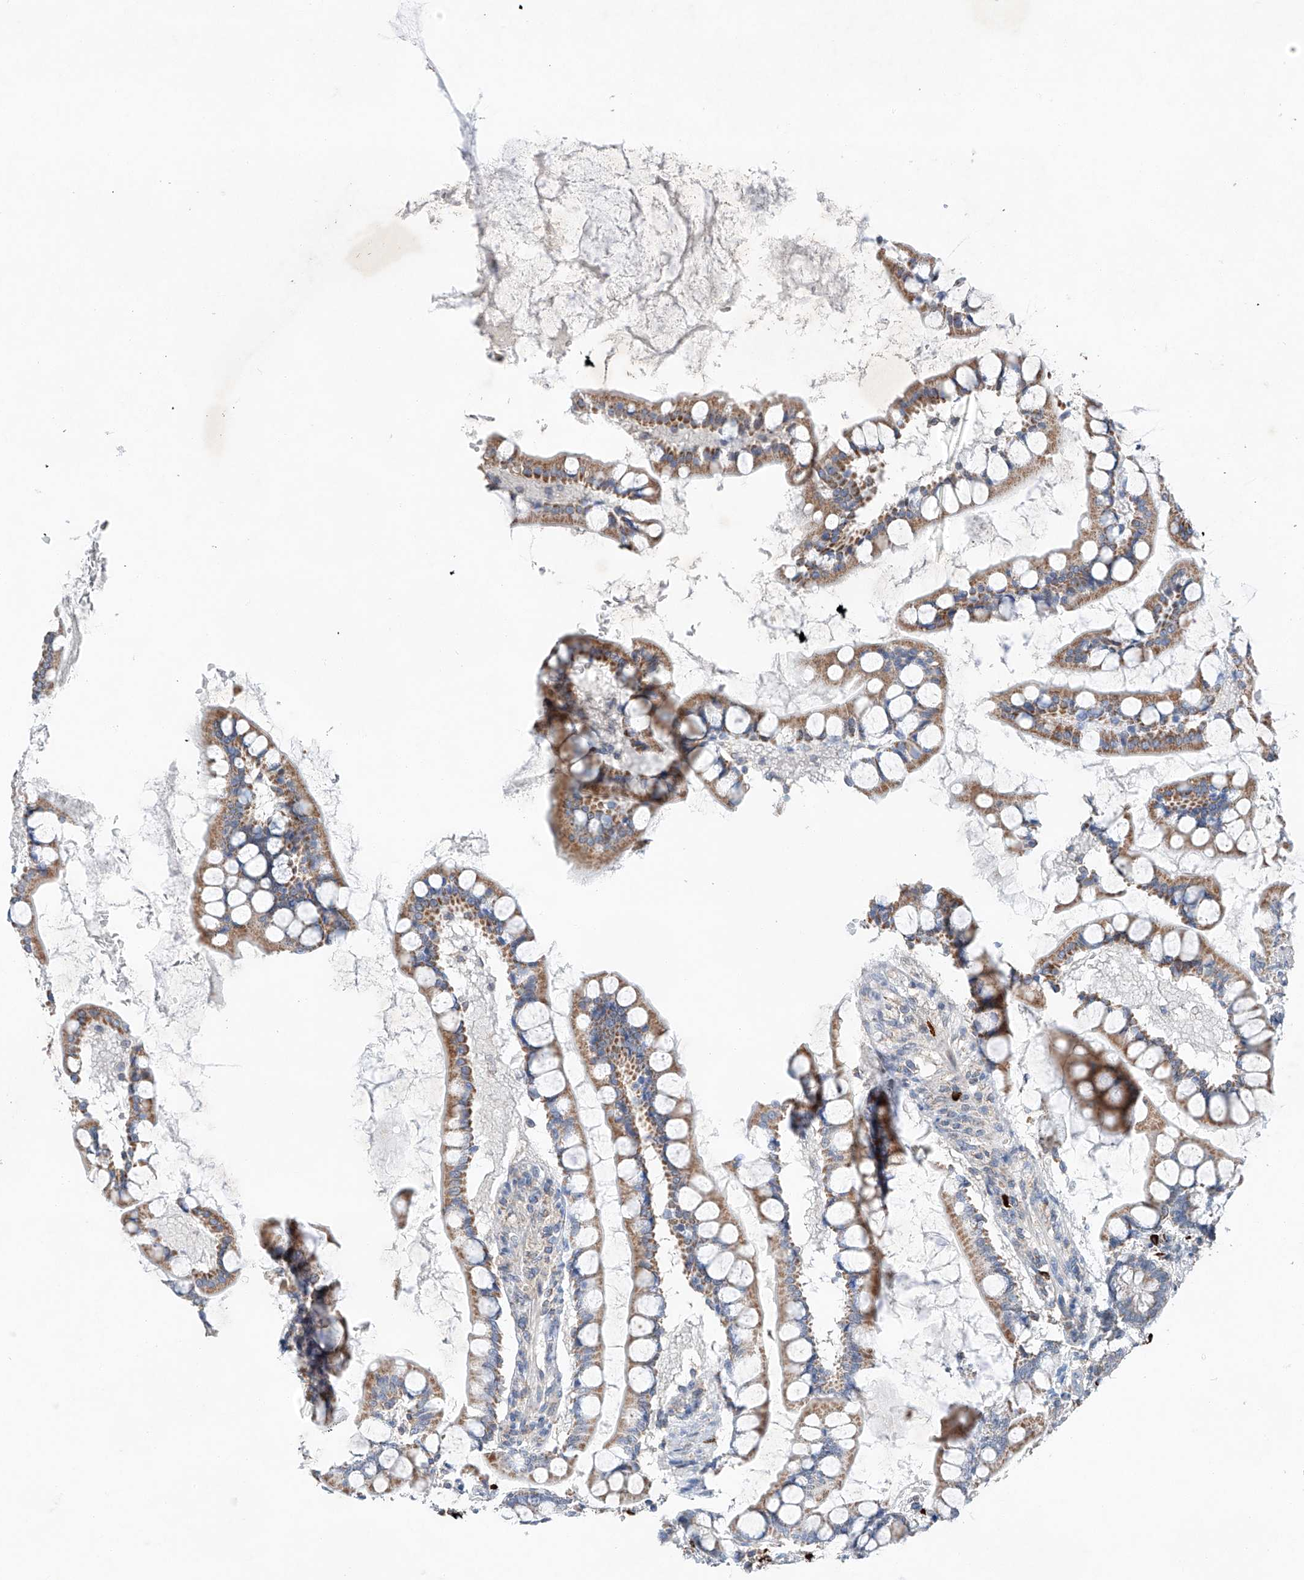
{"staining": {"intensity": "moderate", "quantity": ">75%", "location": "cytoplasmic/membranous"}, "tissue": "small intestine", "cell_type": "Glandular cells", "image_type": "normal", "snomed": [{"axis": "morphology", "description": "Normal tissue, NOS"}, {"axis": "topography", "description": "Small intestine"}], "caption": "Protein positivity by immunohistochemistry shows moderate cytoplasmic/membranous staining in about >75% of glandular cells in normal small intestine. (DAB IHC with brightfield microscopy, high magnification).", "gene": "KLF15", "patient": {"sex": "male", "age": 52}}